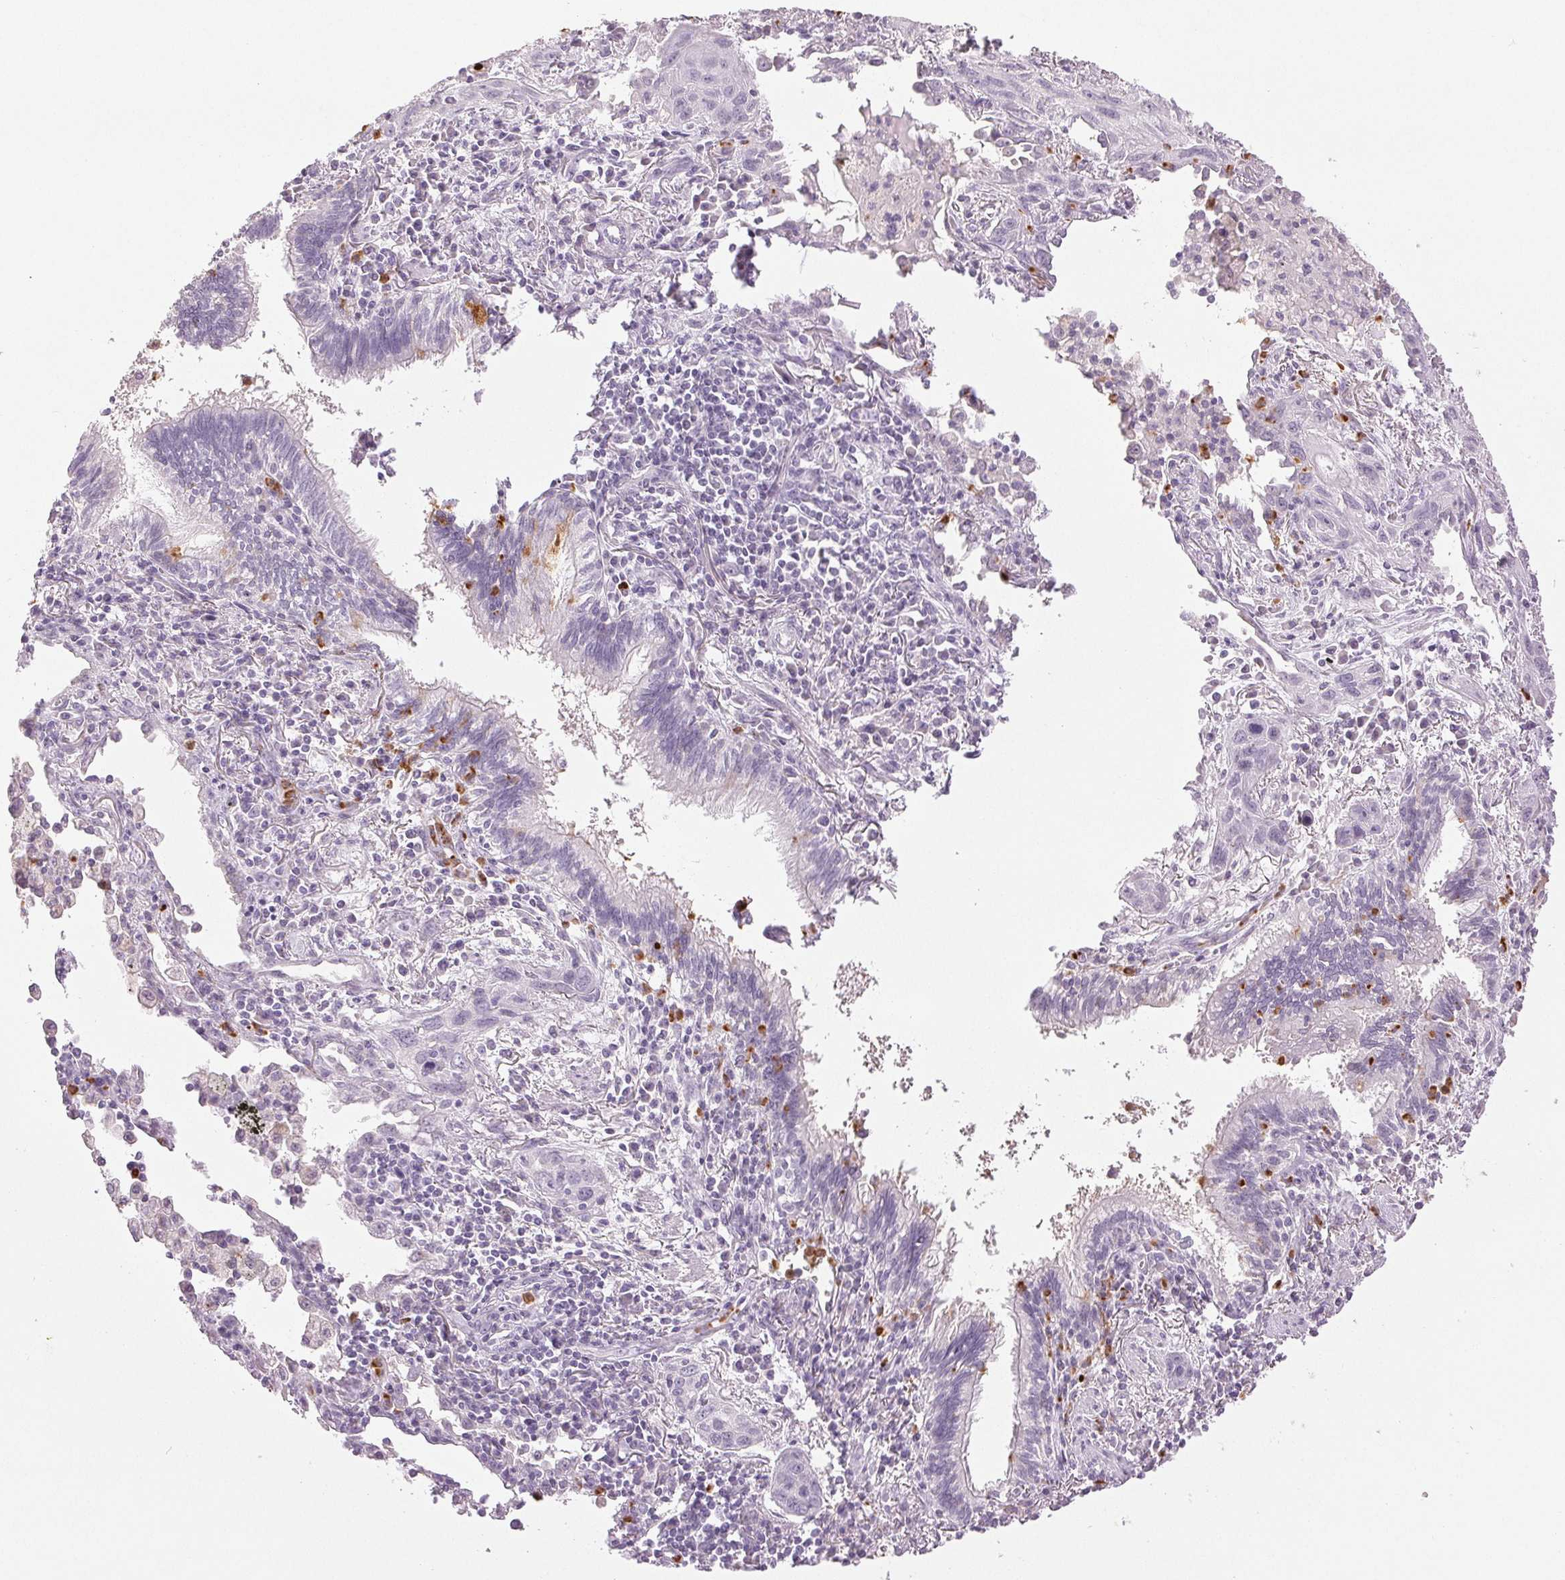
{"staining": {"intensity": "negative", "quantity": "none", "location": "none"}, "tissue": "lung cancer", "cell_type": "Tumor cells", "image_type": "cancer", "snomed": [{"axis": "morphology", "description": "Squamous cell carcinoma, NOS"}, {"axis": "topography", "description": "Lung"}], "caption": "Immunohistochemical staining of lung cancer (squamous cell carcinoma) displays no significant staining in tumor cells. (Immunohistochemistry (ihc), brightfield microscopy, high magnification).", "gene": "LTF", "patient": {"sex": "male", "age": 79}}